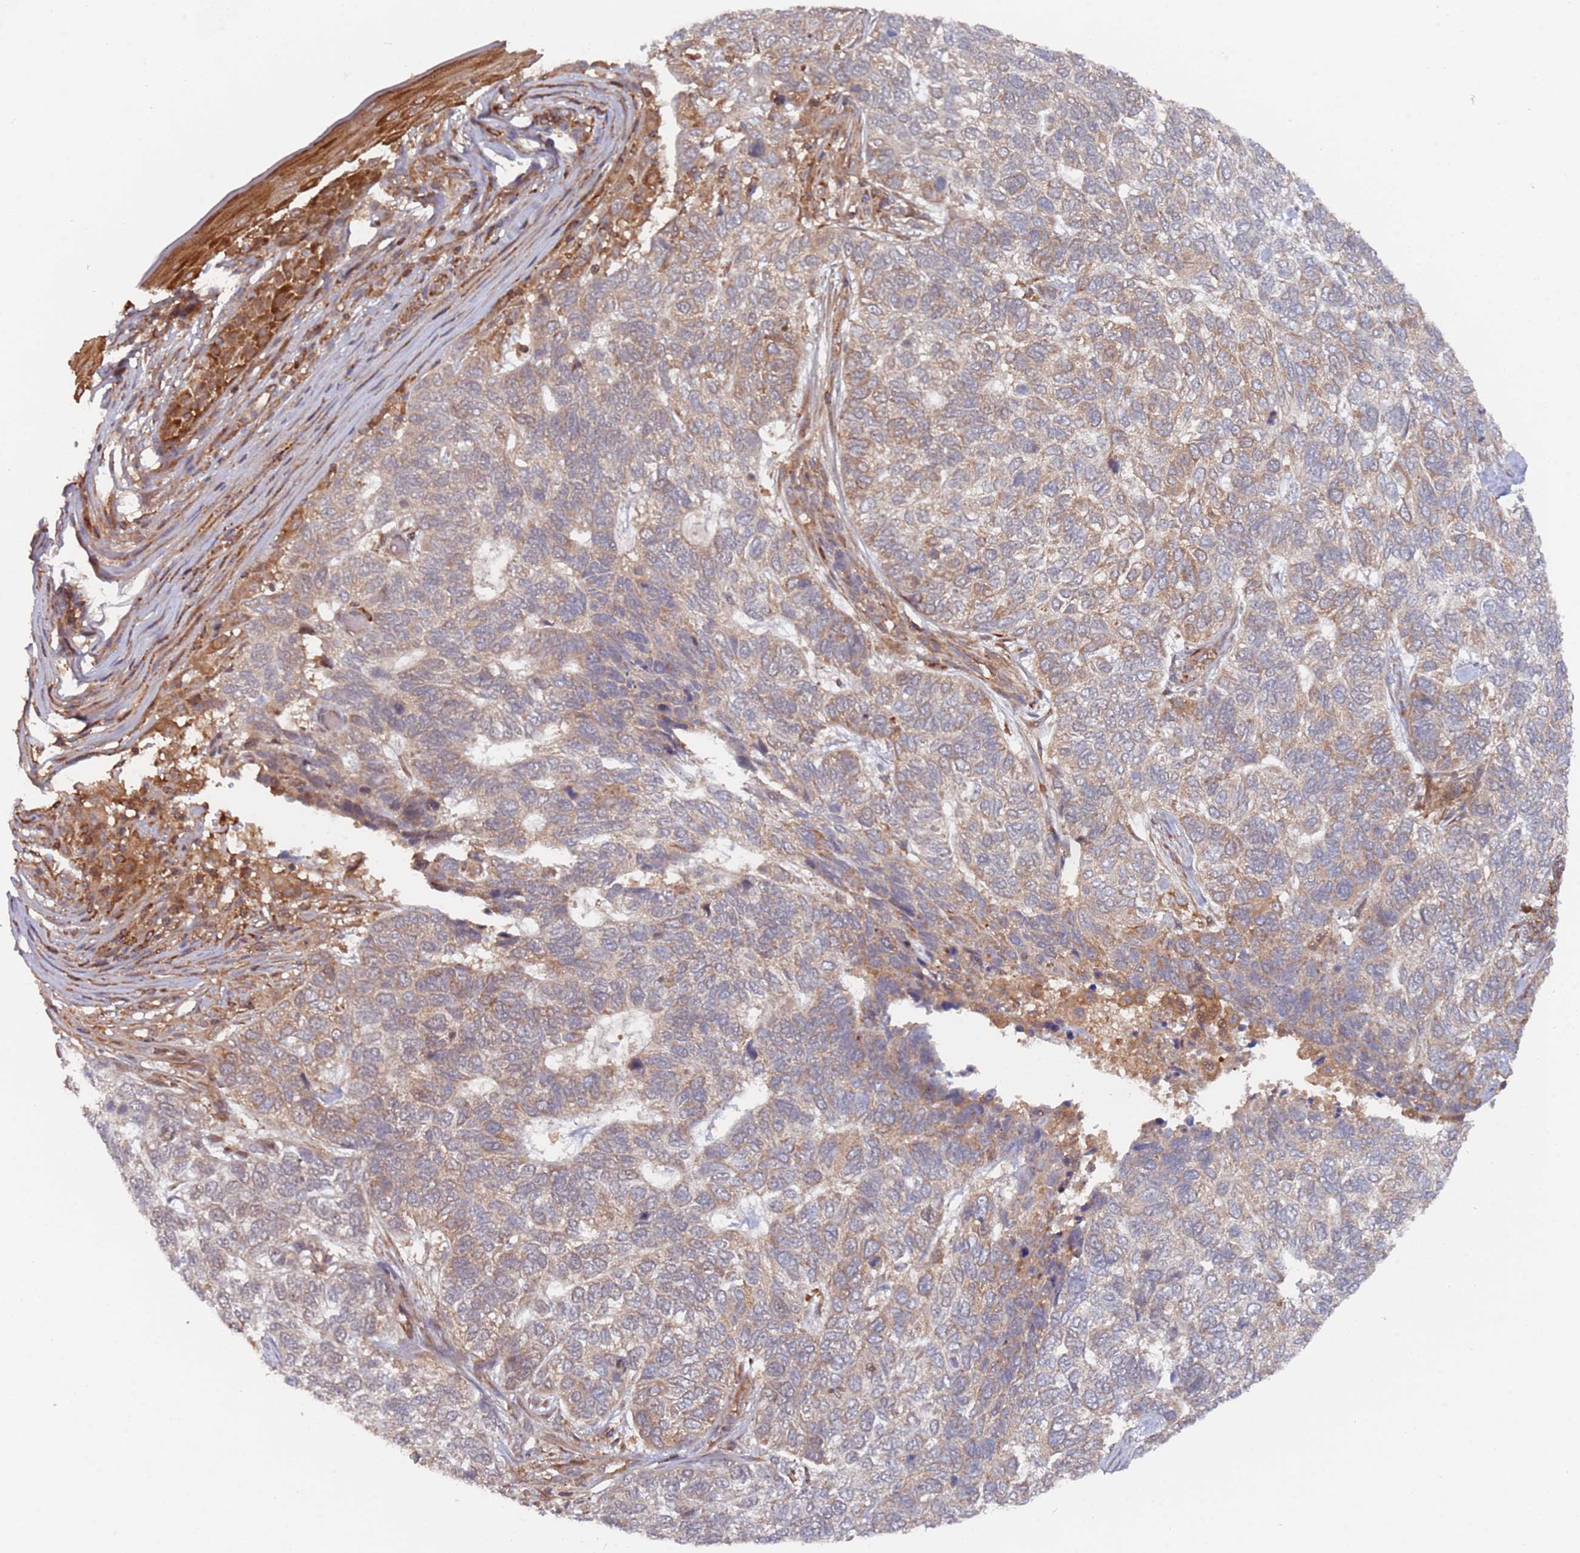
{"staining": {"intensity": "weak", "quantity": "<25%", "location": "cytoplasmic/membranous"}, "tissue": "skin cancer", "cell_type": "Tumor cells", "image_type": "cancer", "snomed": [{"axis": "morphology", "description": "Basal cell carcinoma"}, {"axis": "topography", "description": "Skin"}], "caption": "Skin cancer (basal cell carcinoma) was stained to show a protein in brown. There is no significant staining in tumor cells.", "gene": "DDX60", "patient": {"sex": "female", "age": 65}}